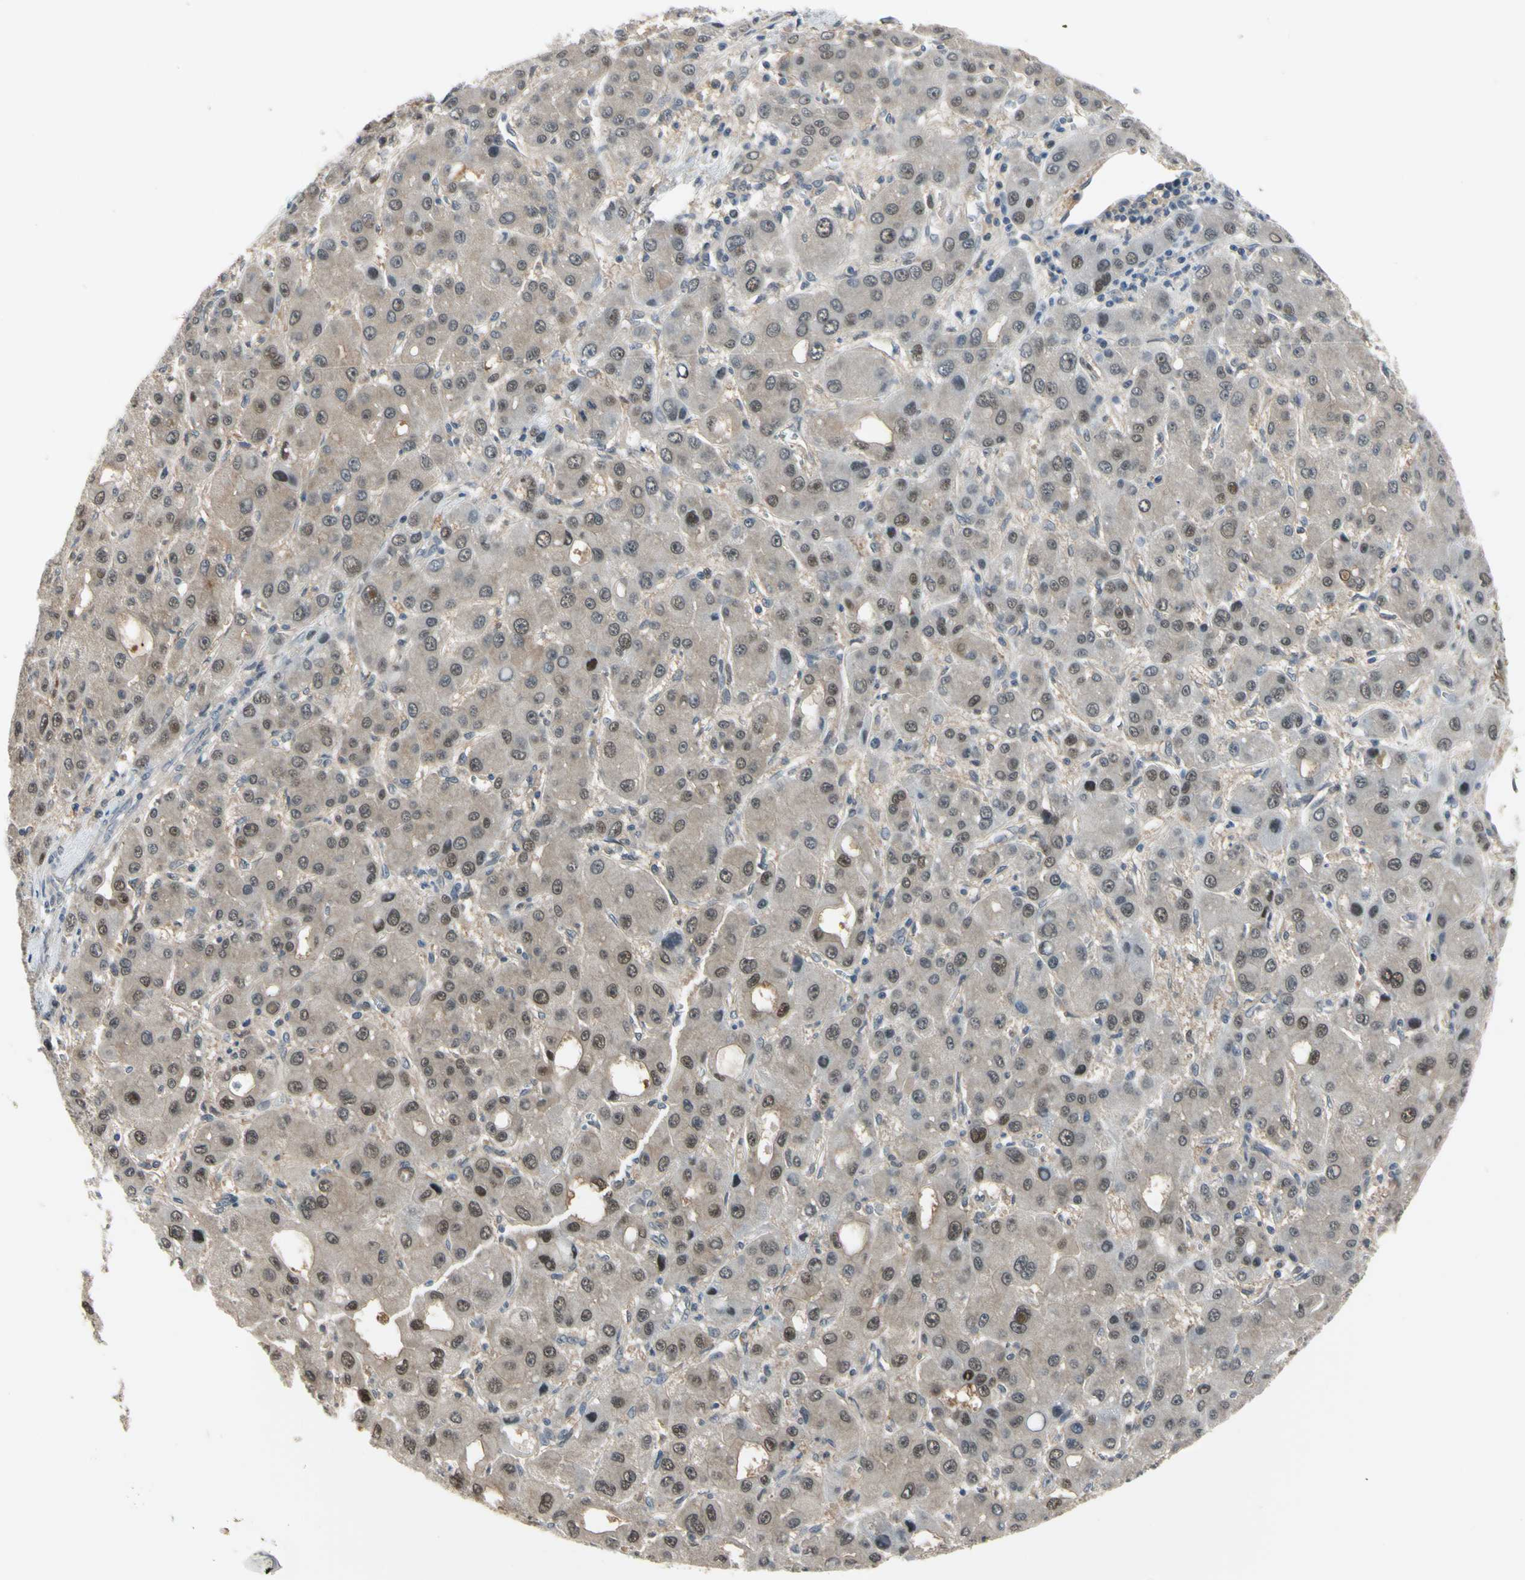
{"staining": {"intensity": "weak", "quantity": ">75%", "location": "nuclear"}, "tissue": "liver cancer", "cell_type": "Tumor cells", "image_type": "cancer", "snomed": [{"axis": "morphology", "description": "Carcinoma, Hepatocellular, NOS"}, {"axis": "topography", "description": "Liver"}], "caption": "Protein staining of liver cancer tissue exhibits weak nuclear expression in approximately >75% of tumor cells. (DAB (3,3'-diaminobenzidine) = brown stain, brightfield microscopy at high magnification).", "gene": "HSPA4", "patient": {"sex": "male", "age": 55}}